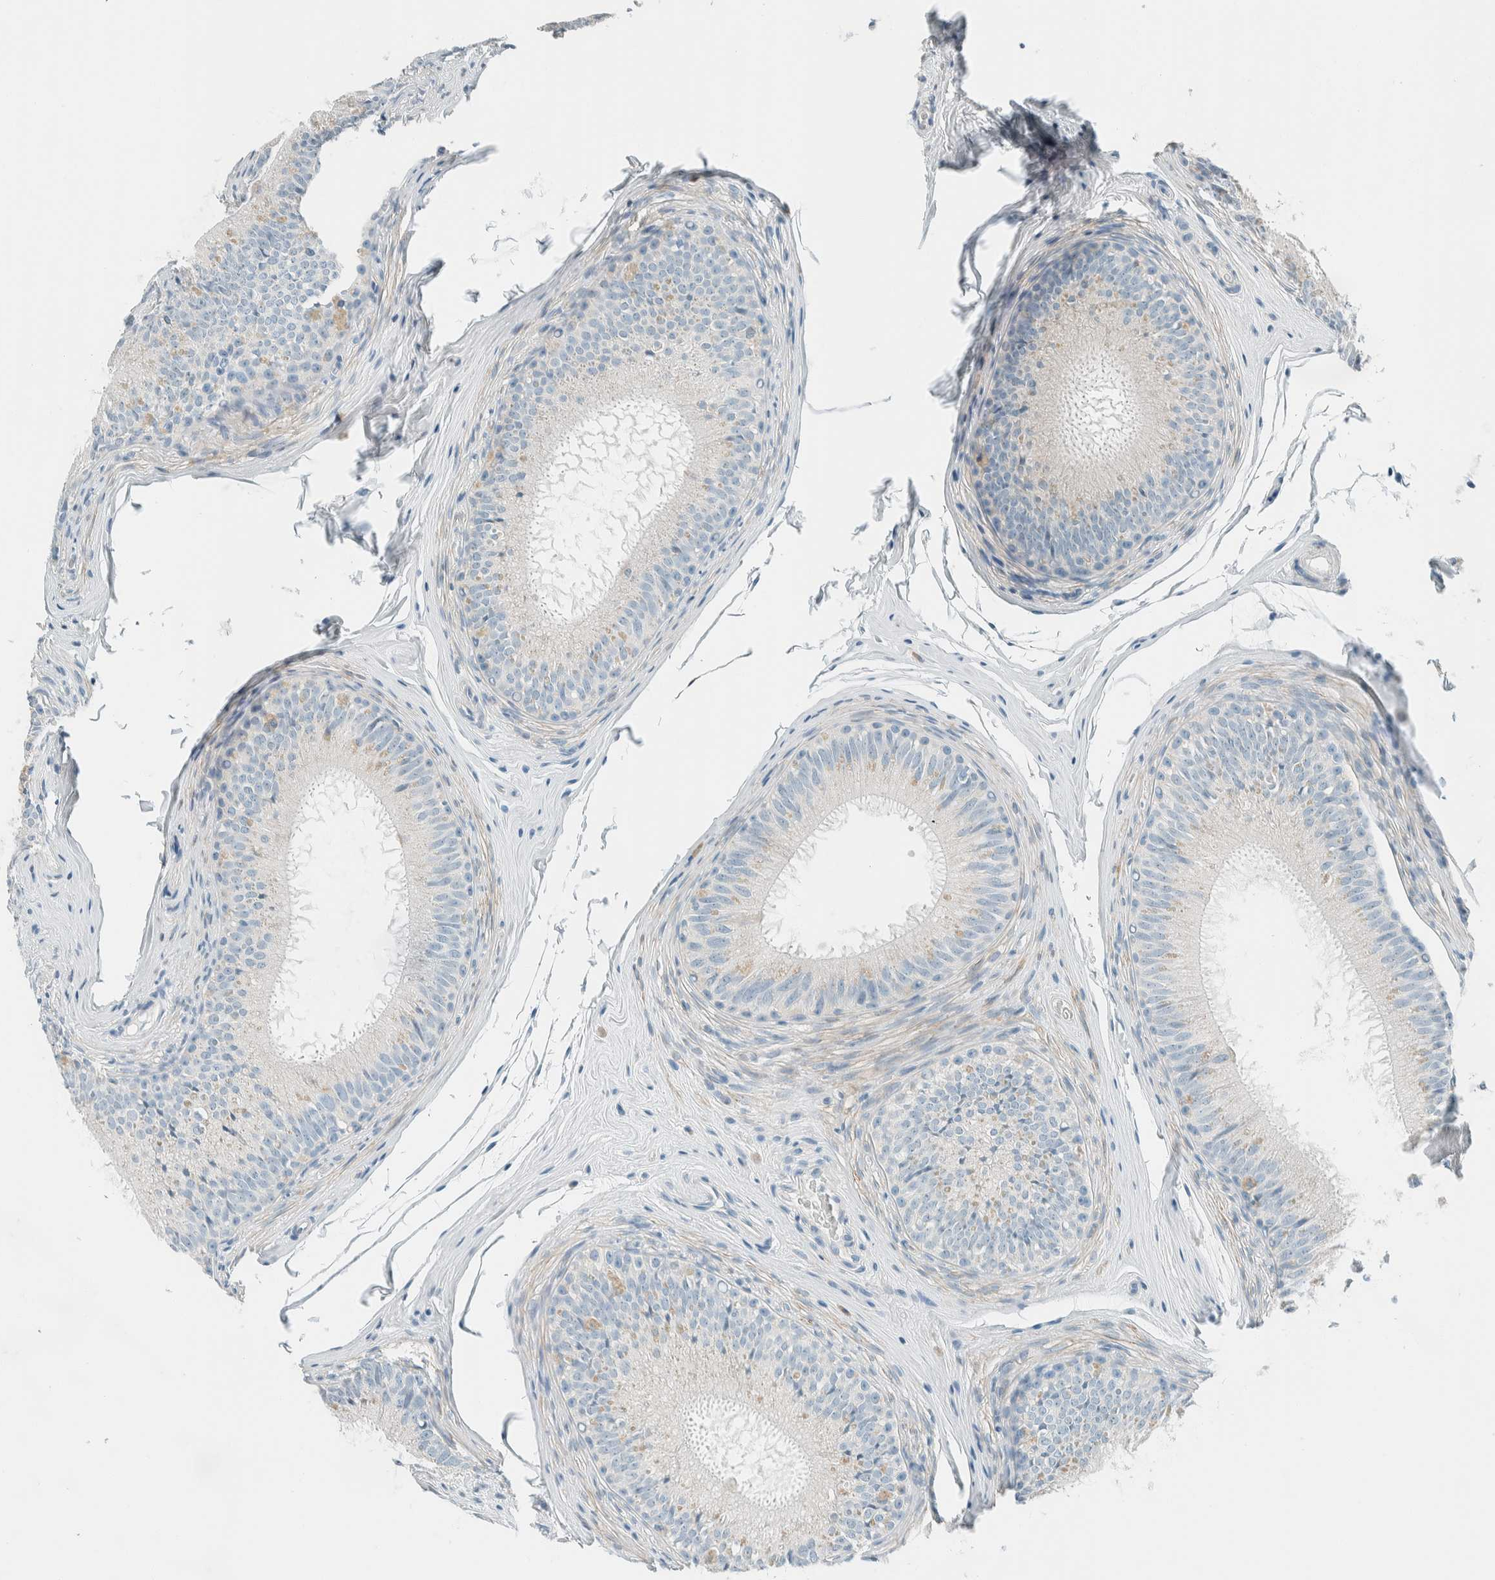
{"staining": {"intensity": "weak", "quantity": "<25%", "location": "cytoplasmic/membranous"}, "tissue": "epididymis", "cell_type": "Glandular cells", "image_type": "normal", "snomed": [{"axis": "morphology", "description": "Normal tissue, NOS"}, {"axis": "topography", "description": "Epididymis"}], "caption": "DAB (3,3'-diaminobenzidine) immunohistochemical staining of benign human epididymis shows no significant staining in glandular cells. The staining was performed using DAB (3,3'-diaminobenzidine) to visualize the protein expression in brown, while the nuclei were stained in blue with hematoxylin (Magnification: 20x).", "gene": "SLFN12", "patient": {"sex": "male", "age": 32}}